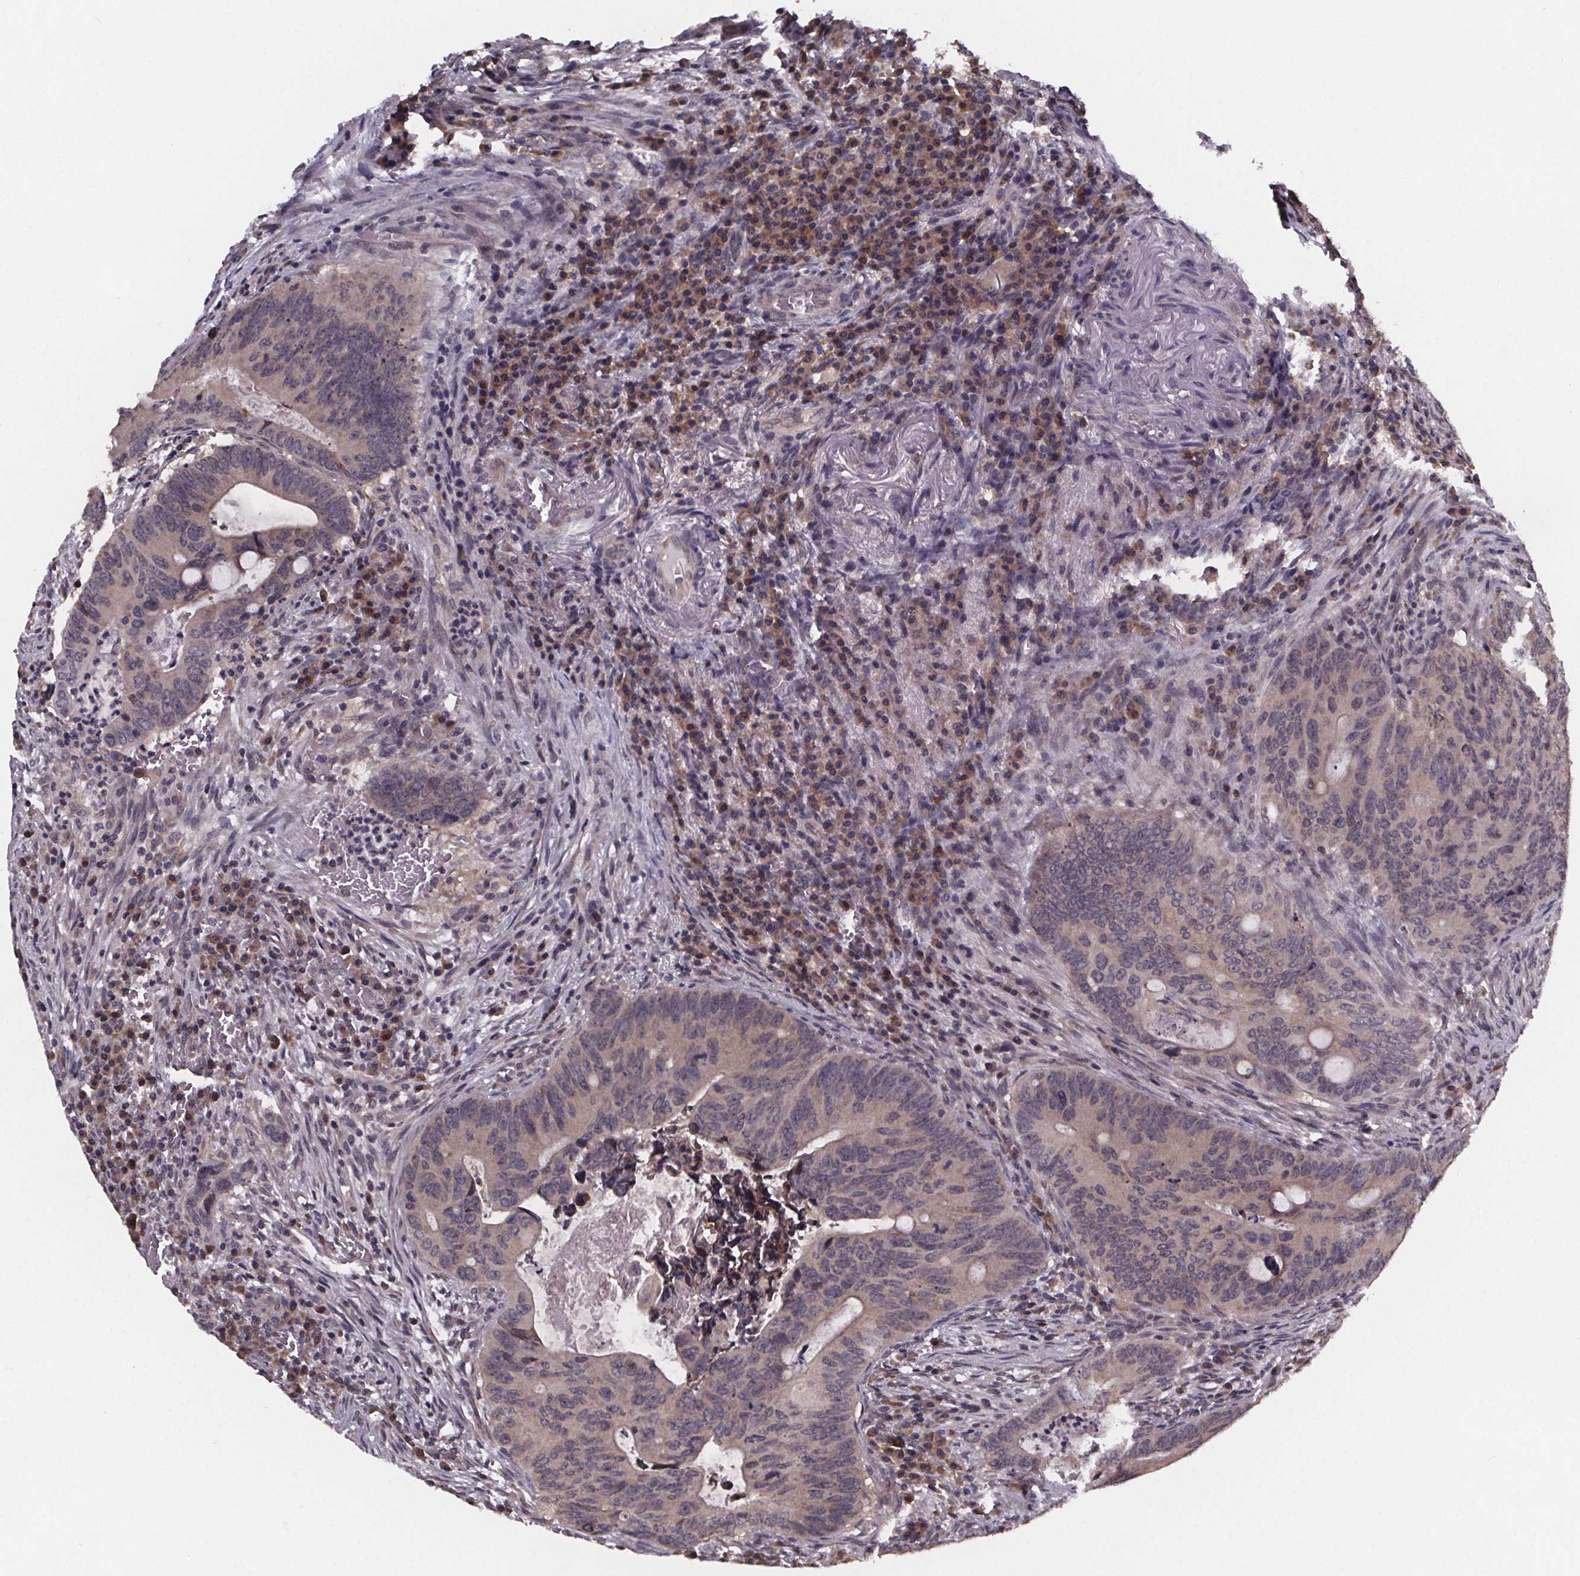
{"staining": {"intensity": "weak", "quantity": ">75%", "location": "cytoplasmic/membranous"}, "tissue": "colorectal cancer", "cell_type": "Tumor cells", "image_type": "cancer", "snomed": [{"axis": "morphology", "description": "Adenocarcinoma, NOS"}, {"axis": "topography", "description": "Colon"}], "caption": "This image demonstrates colorectal cancer (adenocarcinoma) stained with IHC to label a protein in brown. The cytoplasmic/membranous of tumor cells show weak positivity for the protein. Nuclei are counter-stained blue.", "gene": "SAT1", "patient": {"sex": "female", "age": 74}}